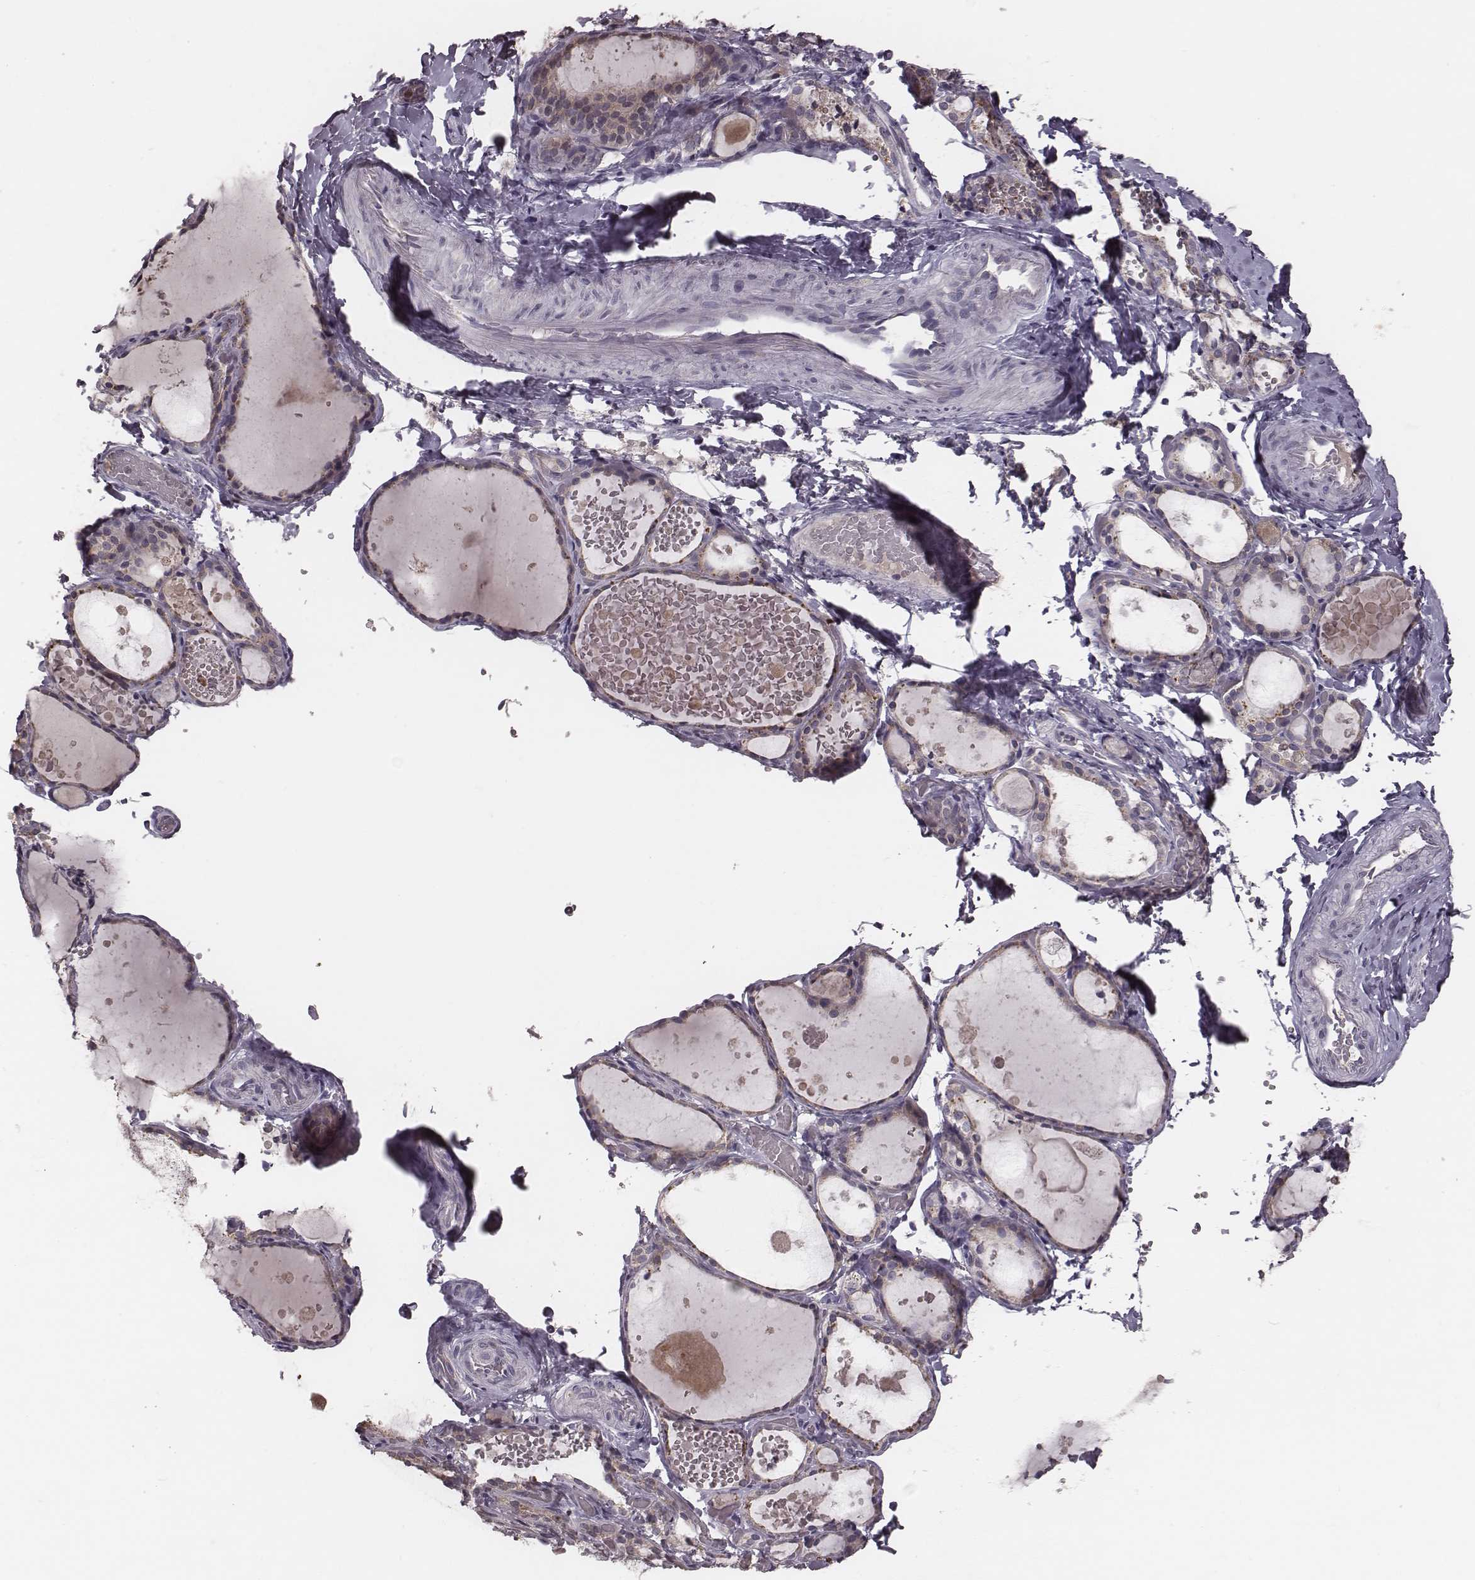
{"staining": {"intensity": "negative", "quantity": "none", "location": "none"}, "tissue": "thyroid gland", "cell_type": "Glandular cells", "image_type": "normal", "snomed": [{"axis": "morphology", "description": "Normal tissue, NOS"}, {"axis": "topography", "description": "Thyroid gland"}], "caption": "A high-resolution image shows immunohistochemistry staining of unremarkable thyroid gland, which demonstrates no significant staining in glandular cells.", "gene": "P2RX5", "patient": {"sex": "female", "age": 56}}